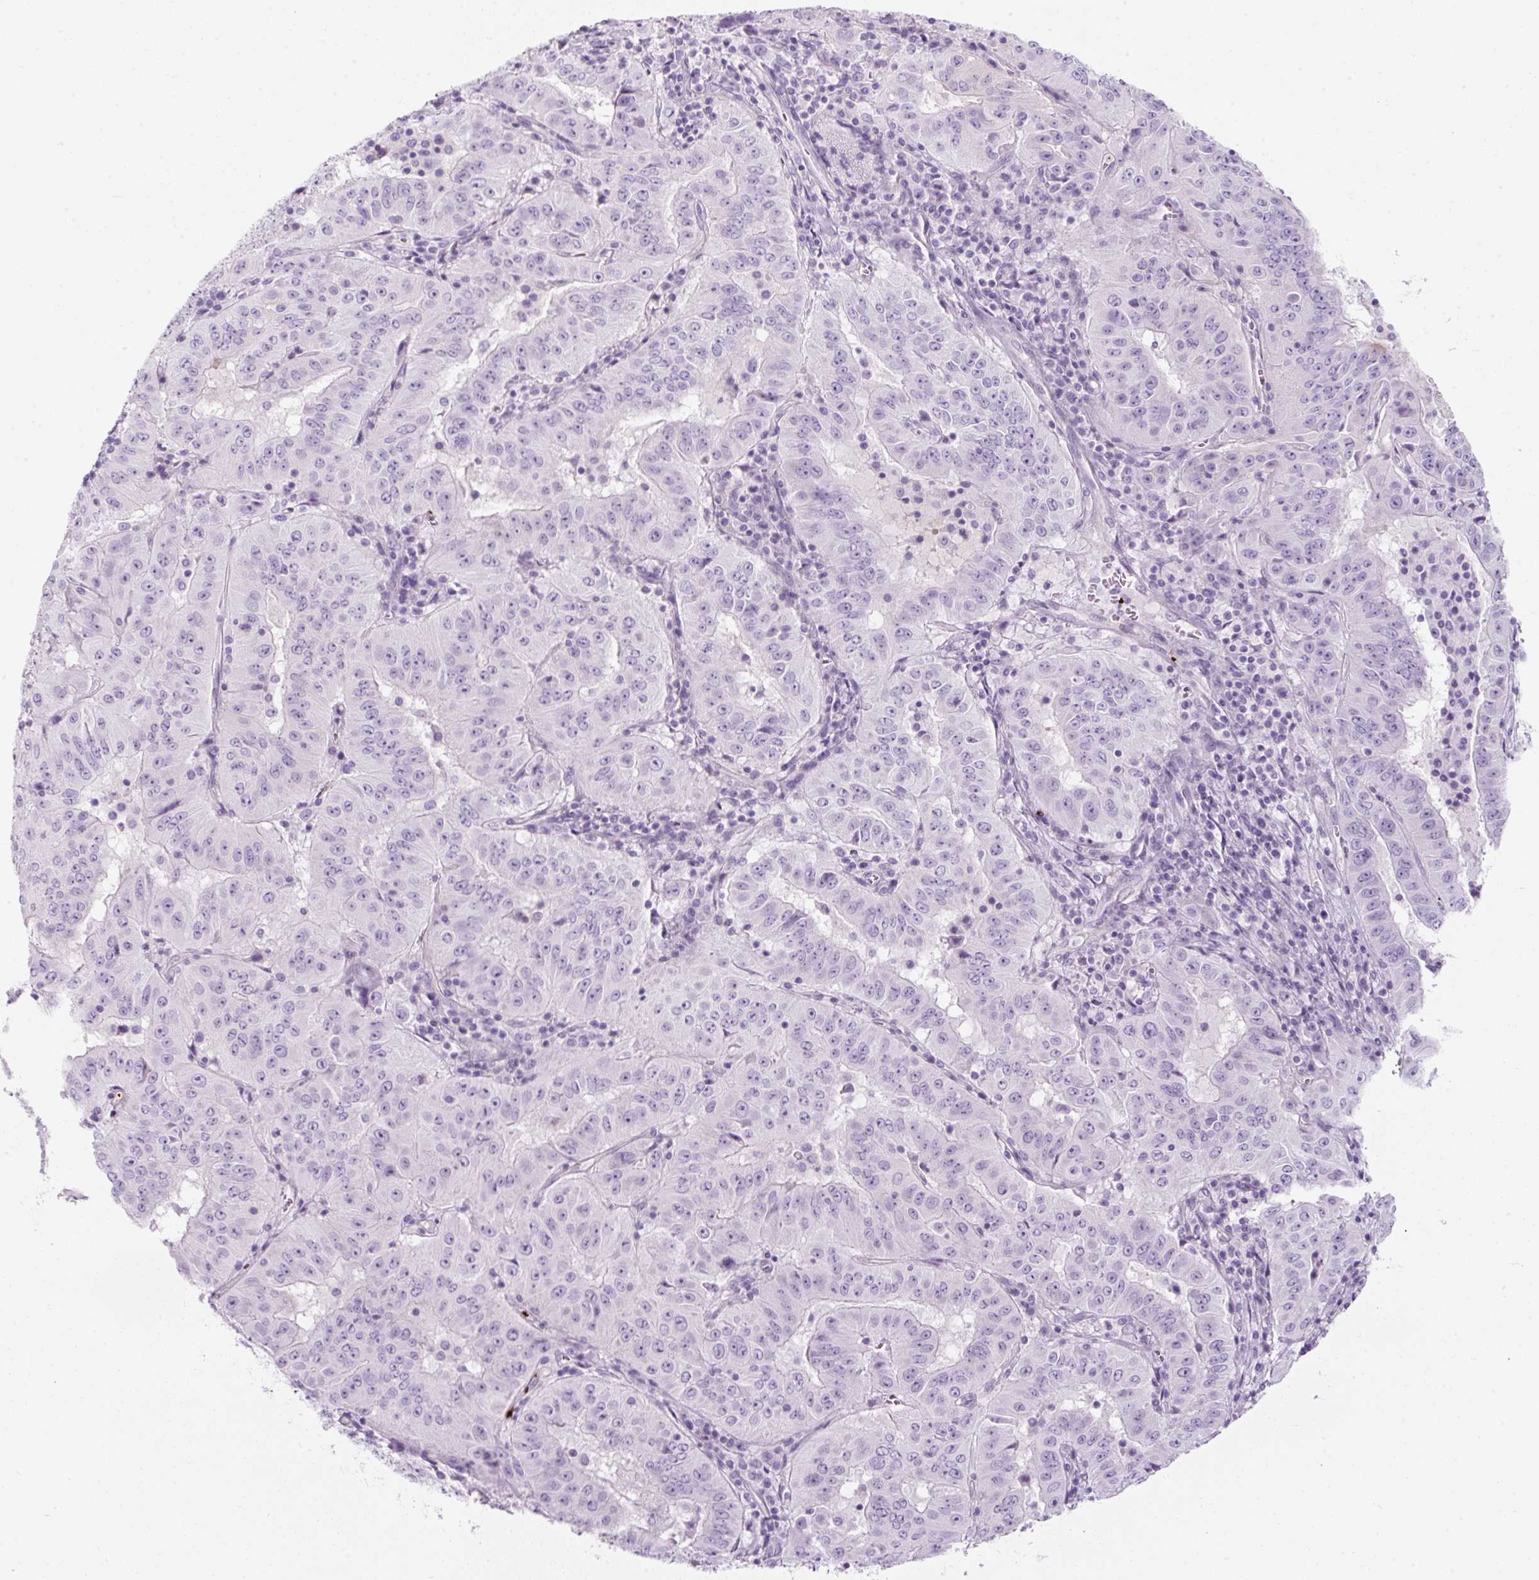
{"staining": {"intensity": "negative", "quantity": "none", "location": "none"}, "tissue": "pancreatic cancer", "cell_type": "Tumor cells", "image_type": "cancer", "snomed": [{"axis": "morphology", "description": "Adenocarcinoma, NOS"}, {"axis": "topography", "description": "Pancreas"}], "caption": "Histopathology image shows no protein expression in tumor cells of pancreatic cancer tissue. (Brightfield microscopy of DAB (3,3'-diaminobenzidine) immunohistochemistry at high magnification).", "gene": "PF4V1", "patient": {"sex": "male", "age": 63}}